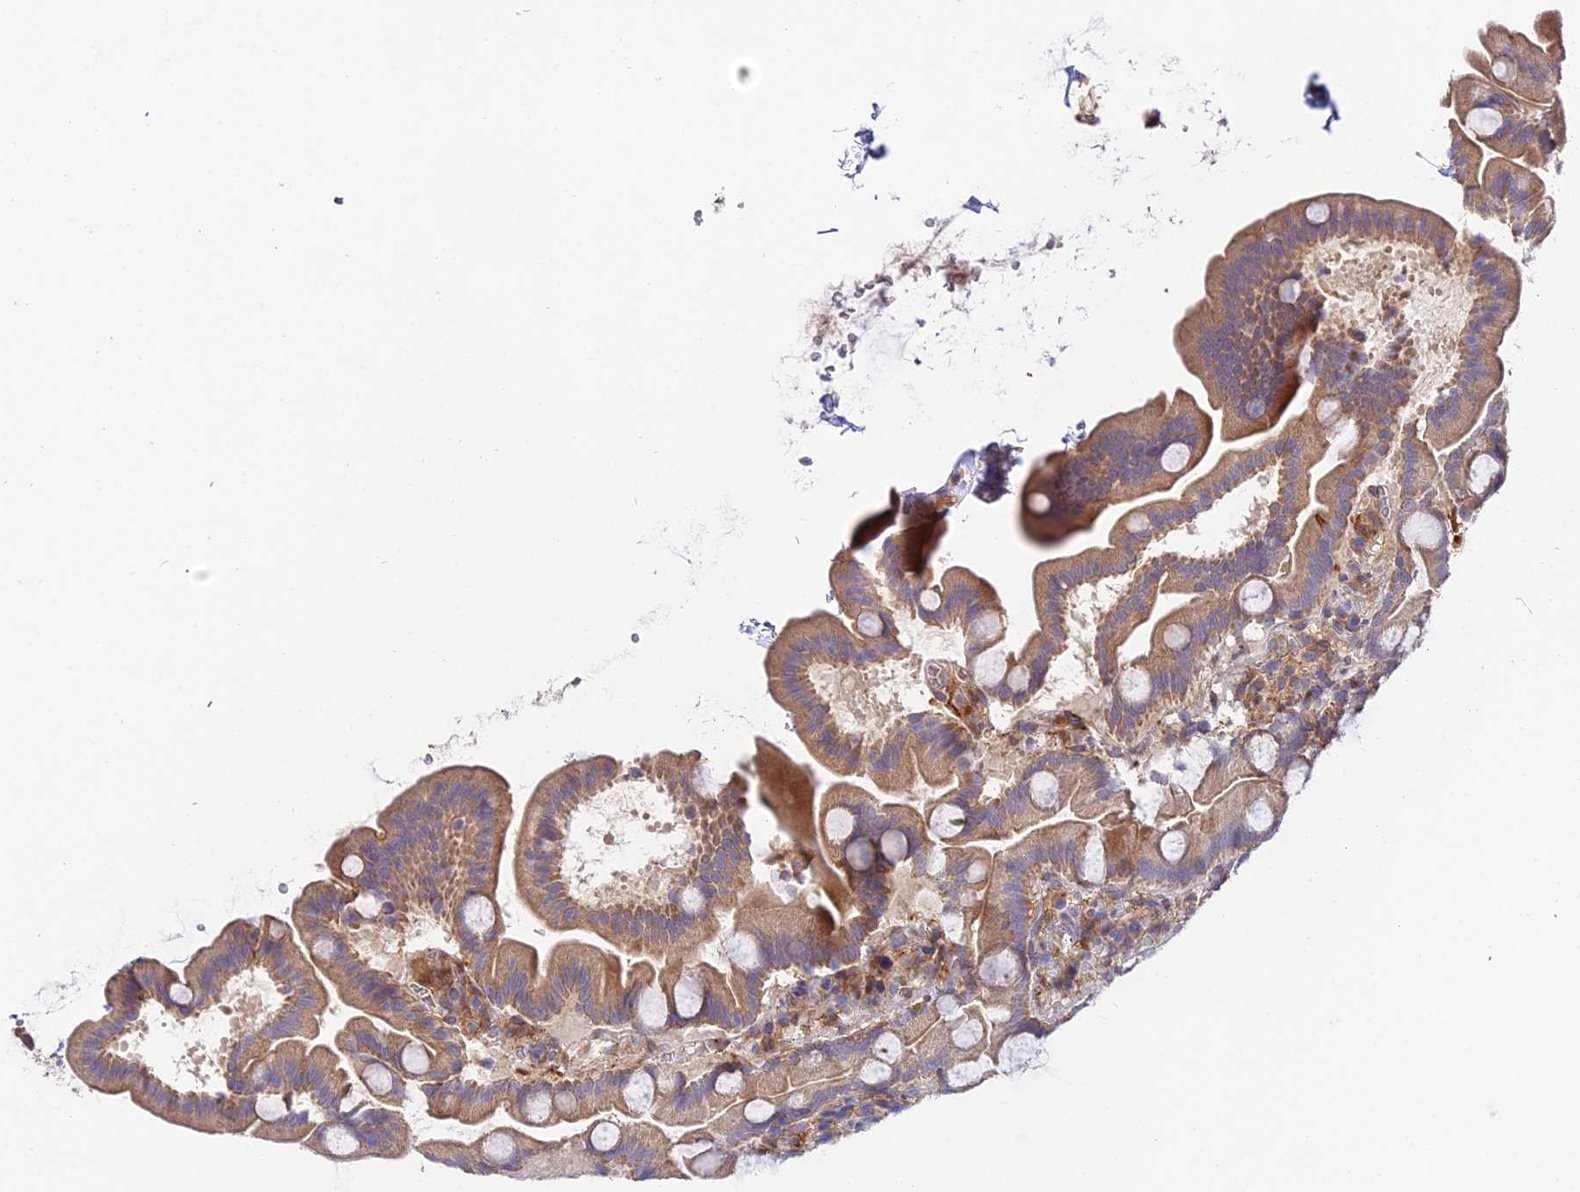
{"staining": {"intensity": "moderate", "quantity": ">75%", "location": "cytoplasmic/membranous"}, "tissue": "small intestine", "cell_type": "Glandular cells", "image_type": "normal", "snomed": [{"axis": "morphology", "description": "Normal tissue, NOS"}, {"axis": "topography", "description": "Small intestine"}], "caption": "This is an image of immunohistochemistry (IHC) staining of benign small intestine, which shows moderate staining in the cytoplasmic/membranous of glandular cells.", "gene": "ZBED8", "patient": {"sex": "female", "age": 68}}